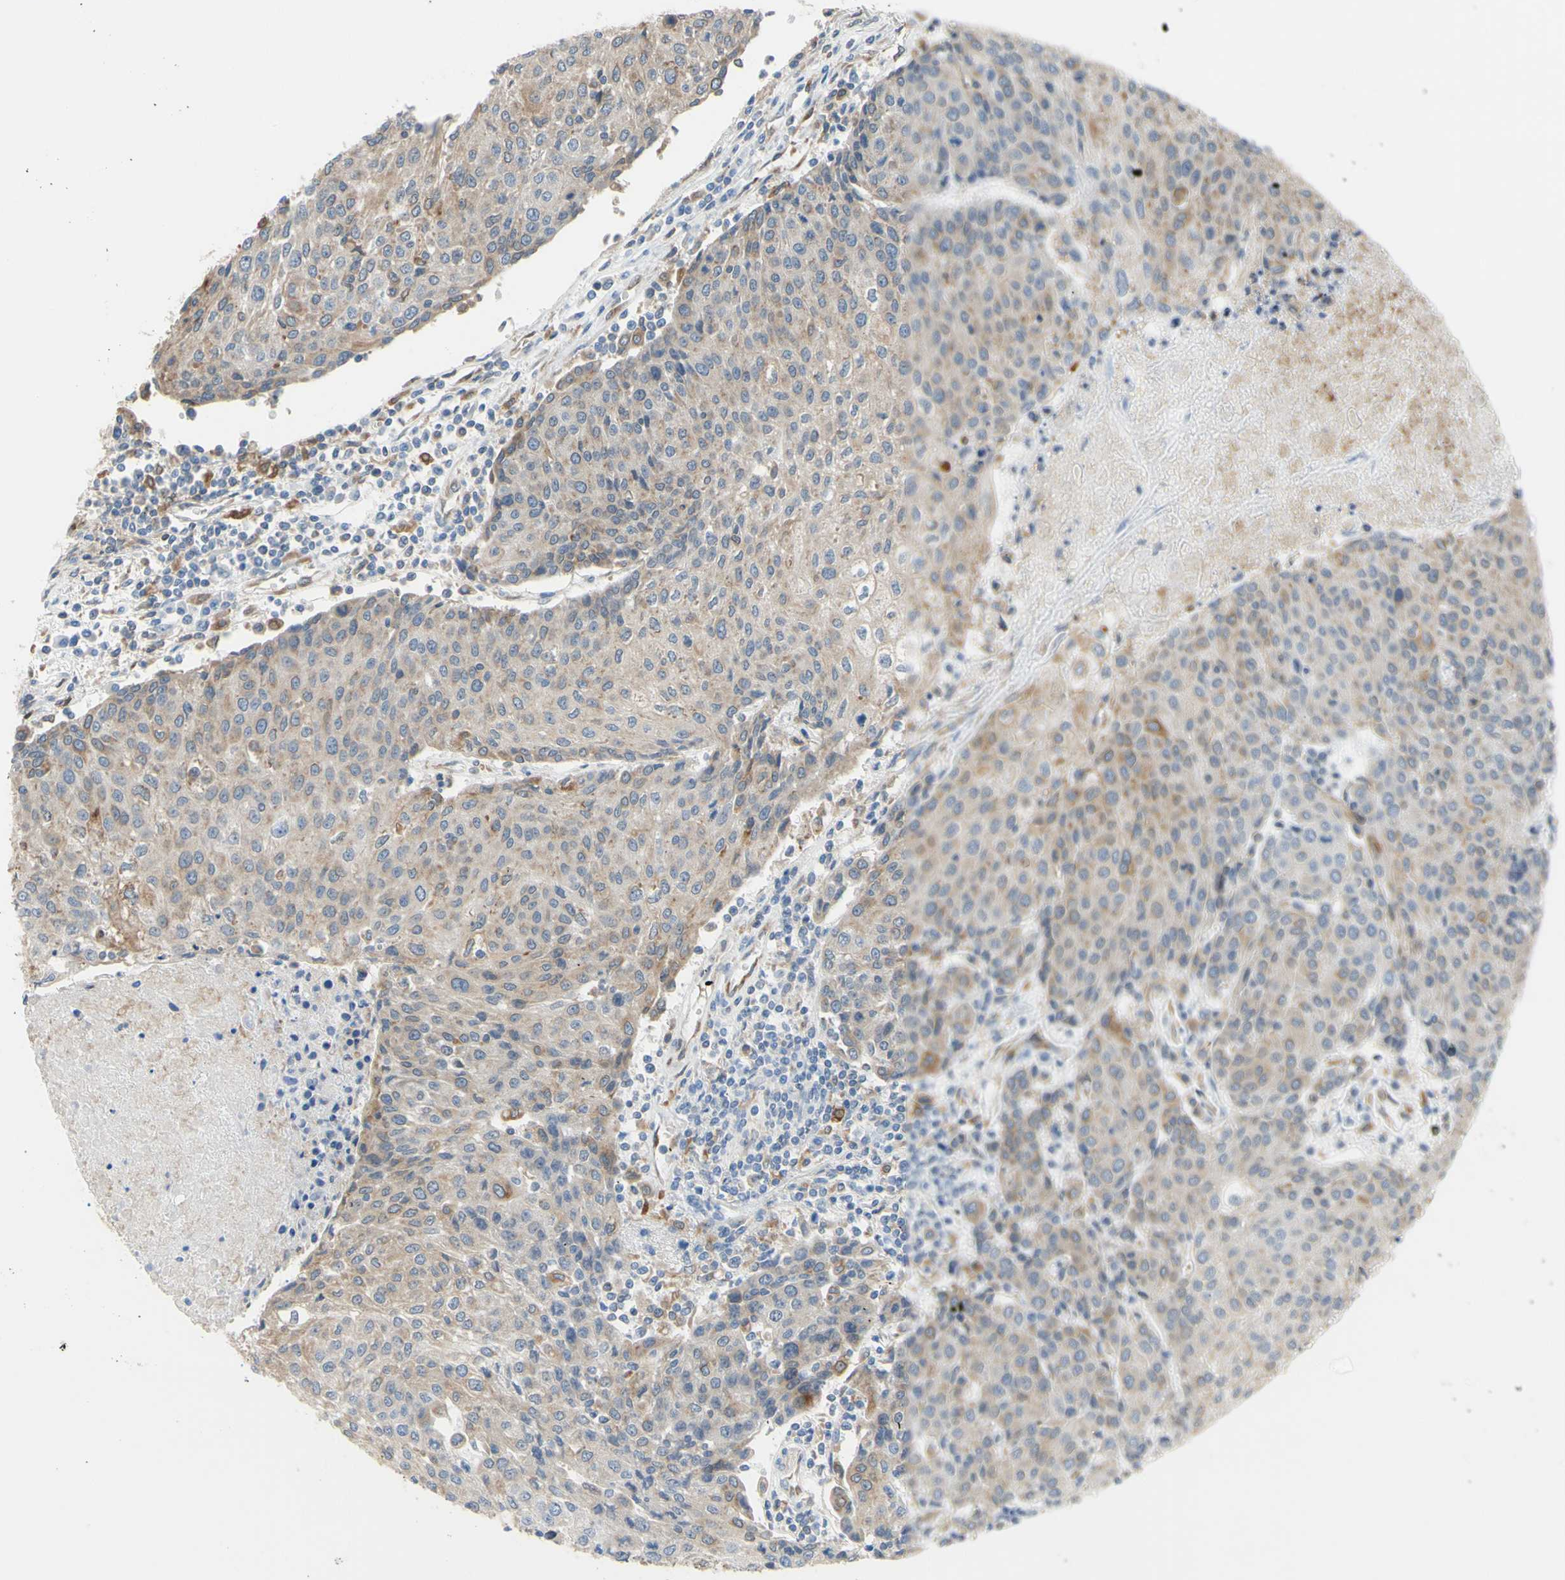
{"staining": {"intensity": "weak", "quantity": ">75%", "location": "cytoplasmic/membranous"}, "tissue": "urothelial cancer", "cell_type": "Tumor cells", "image_type": "cancer", "snomed": [{"axis": "morphology", "description": "Urothelial carcinoma, High grade"}, {"axis": "topography", "description": "Urinary bladder"}], "caption": "High-magnification brightfield microscopy of high-grade urothelial carcinoma stained with DAB (3,3'-diaminobenzidine) (brown) and counterstained with hematoxylin (blue). tumor cells exhibit weak cytoplasmic/membranous positivity is present in approximately>75% of cells.", "gene": "MGST2", "patient": {"sex": "female", "age": 85}}